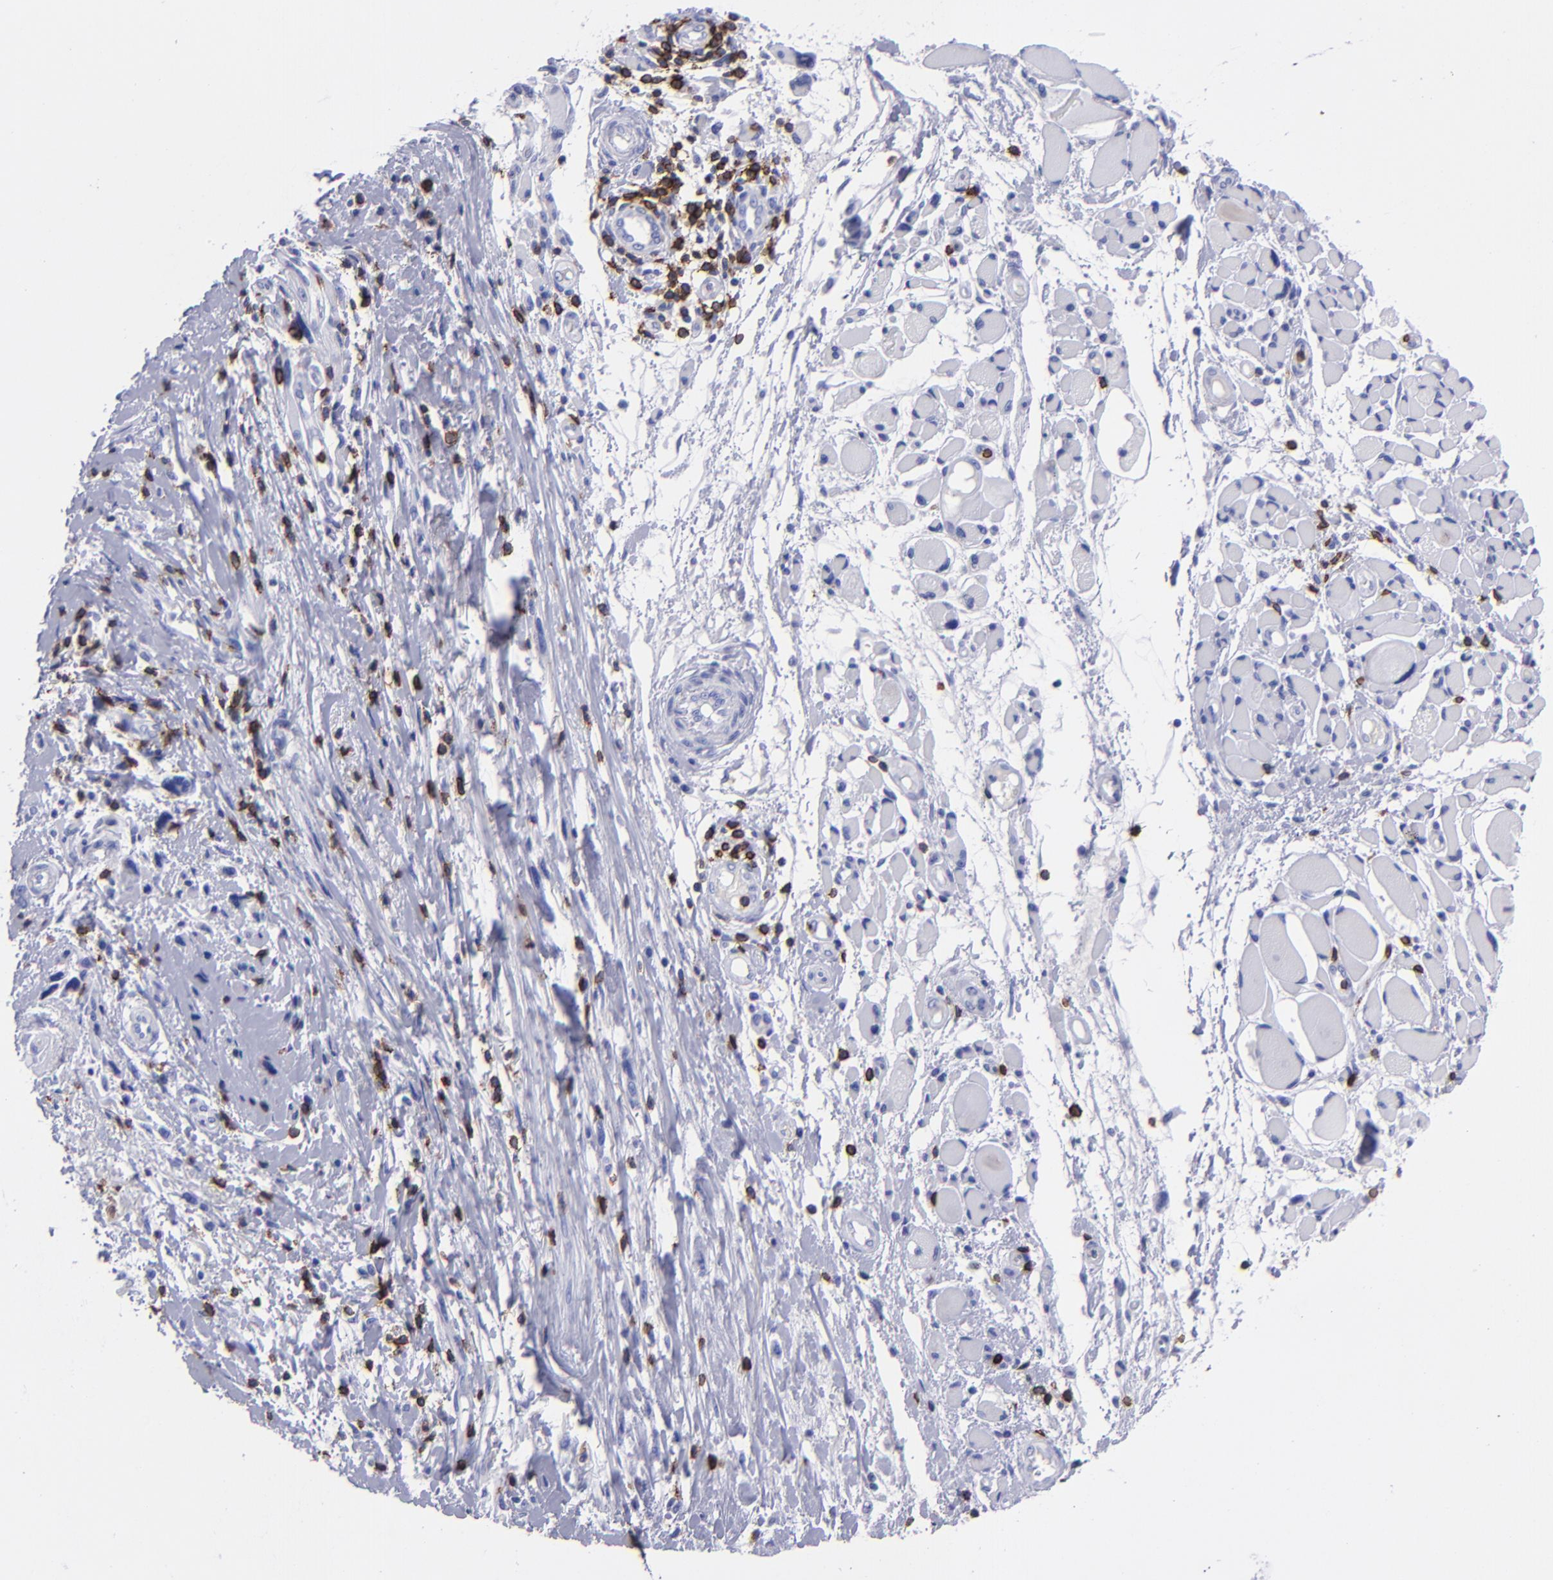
{"staining": {"intensity": "negative", "quantity": "none", "location": "none"}, "tissue": "melanoma", "cell_type": "Tumor cells", "image_type": "cancer", "snomed": [{"axis": "morphology", "description": "Malignant melanoma, NOS"}, {"axis": "topography", "description": "Skin"}], "caption": "Tumor cells show no significant protein expression in malignant melanoma.", "gene": "CD6", "patient": {"sex": "male", "age": 91}}